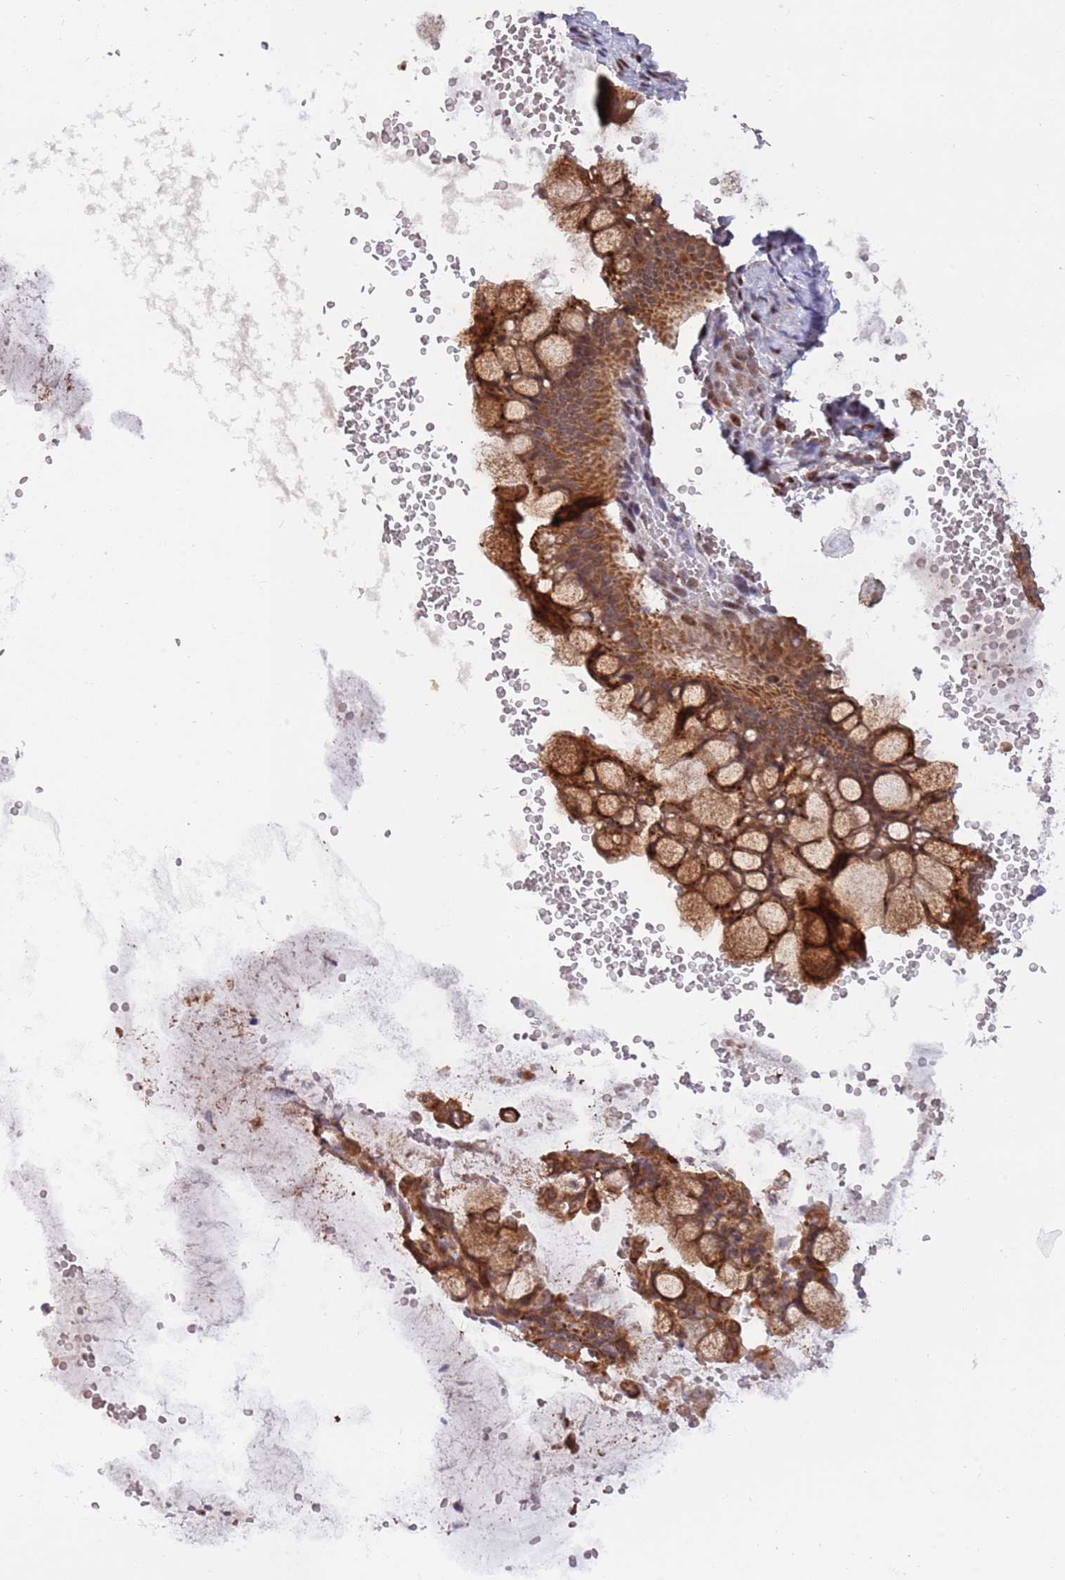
{"staining": {"intensity": "moderate", "quantity": ">75%", "location": "cytoplasmic/membranous,nuclear"}, "tissue": "ovarian cancer", "cell_type": "Tumor cells", "image_type": "cancer", "snomed": [{"axis": "morphology", "description": "Cystadenocarcinoma, mucinous, NOS"}, {"axis": "topography", "description": "Ovary"}], "caption": "Ovarian cancer (mucinous cystadenocarcinoma) stained for a protein shows moderate cytoplasmic/membranous and nuclear positivity in tumor cells.", "gene": "TRIM27", "patient": {"sex": "female", "age": 73}}